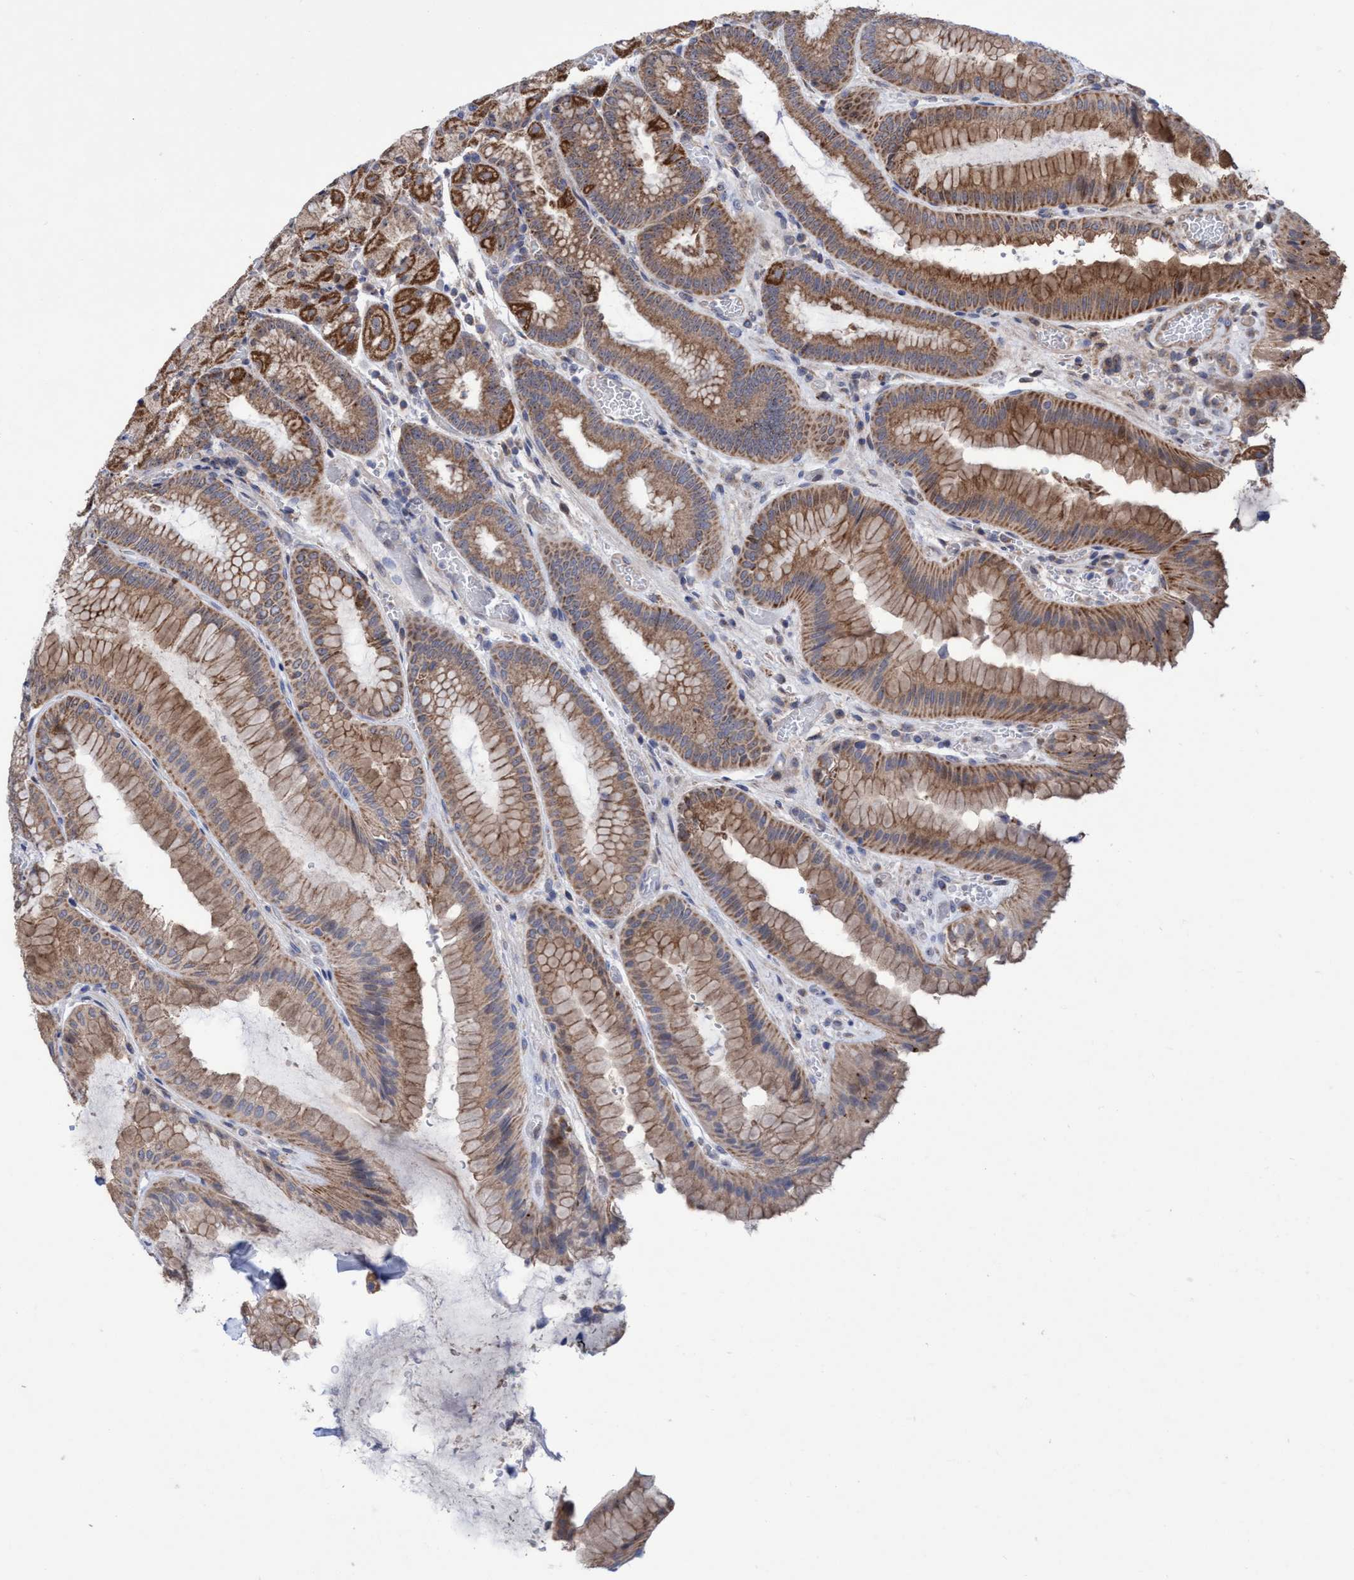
{"staining": {"intensity": "strong", "quantity": "25%-75%", "location": "cytoplasmic/membranous,nuclear"}, "tissue": "stomach", "cell_type": "Glandular cells", "image_type": "normal", "snomed": [{"axis": "morphology", "description": "Normal tissue, NOS"}, {"axis": "morphology", "description": "Carcinoid, malignant, NOS"}, {"axis": "topography", "description": "Stomach, upper"}], "caption": "Glandular cells display strong cytoplasmic/membranous,nuclear expression in about 25%-75% of cells in benign stomach. Using DAB (3,3'-diaminobenzidine) (brown) and hematoxylin (blue) stains, captured at high magnification using brightfield microscopy.", "gene": "P2RY14", "patient": {"sex": "male", "age": 39}}